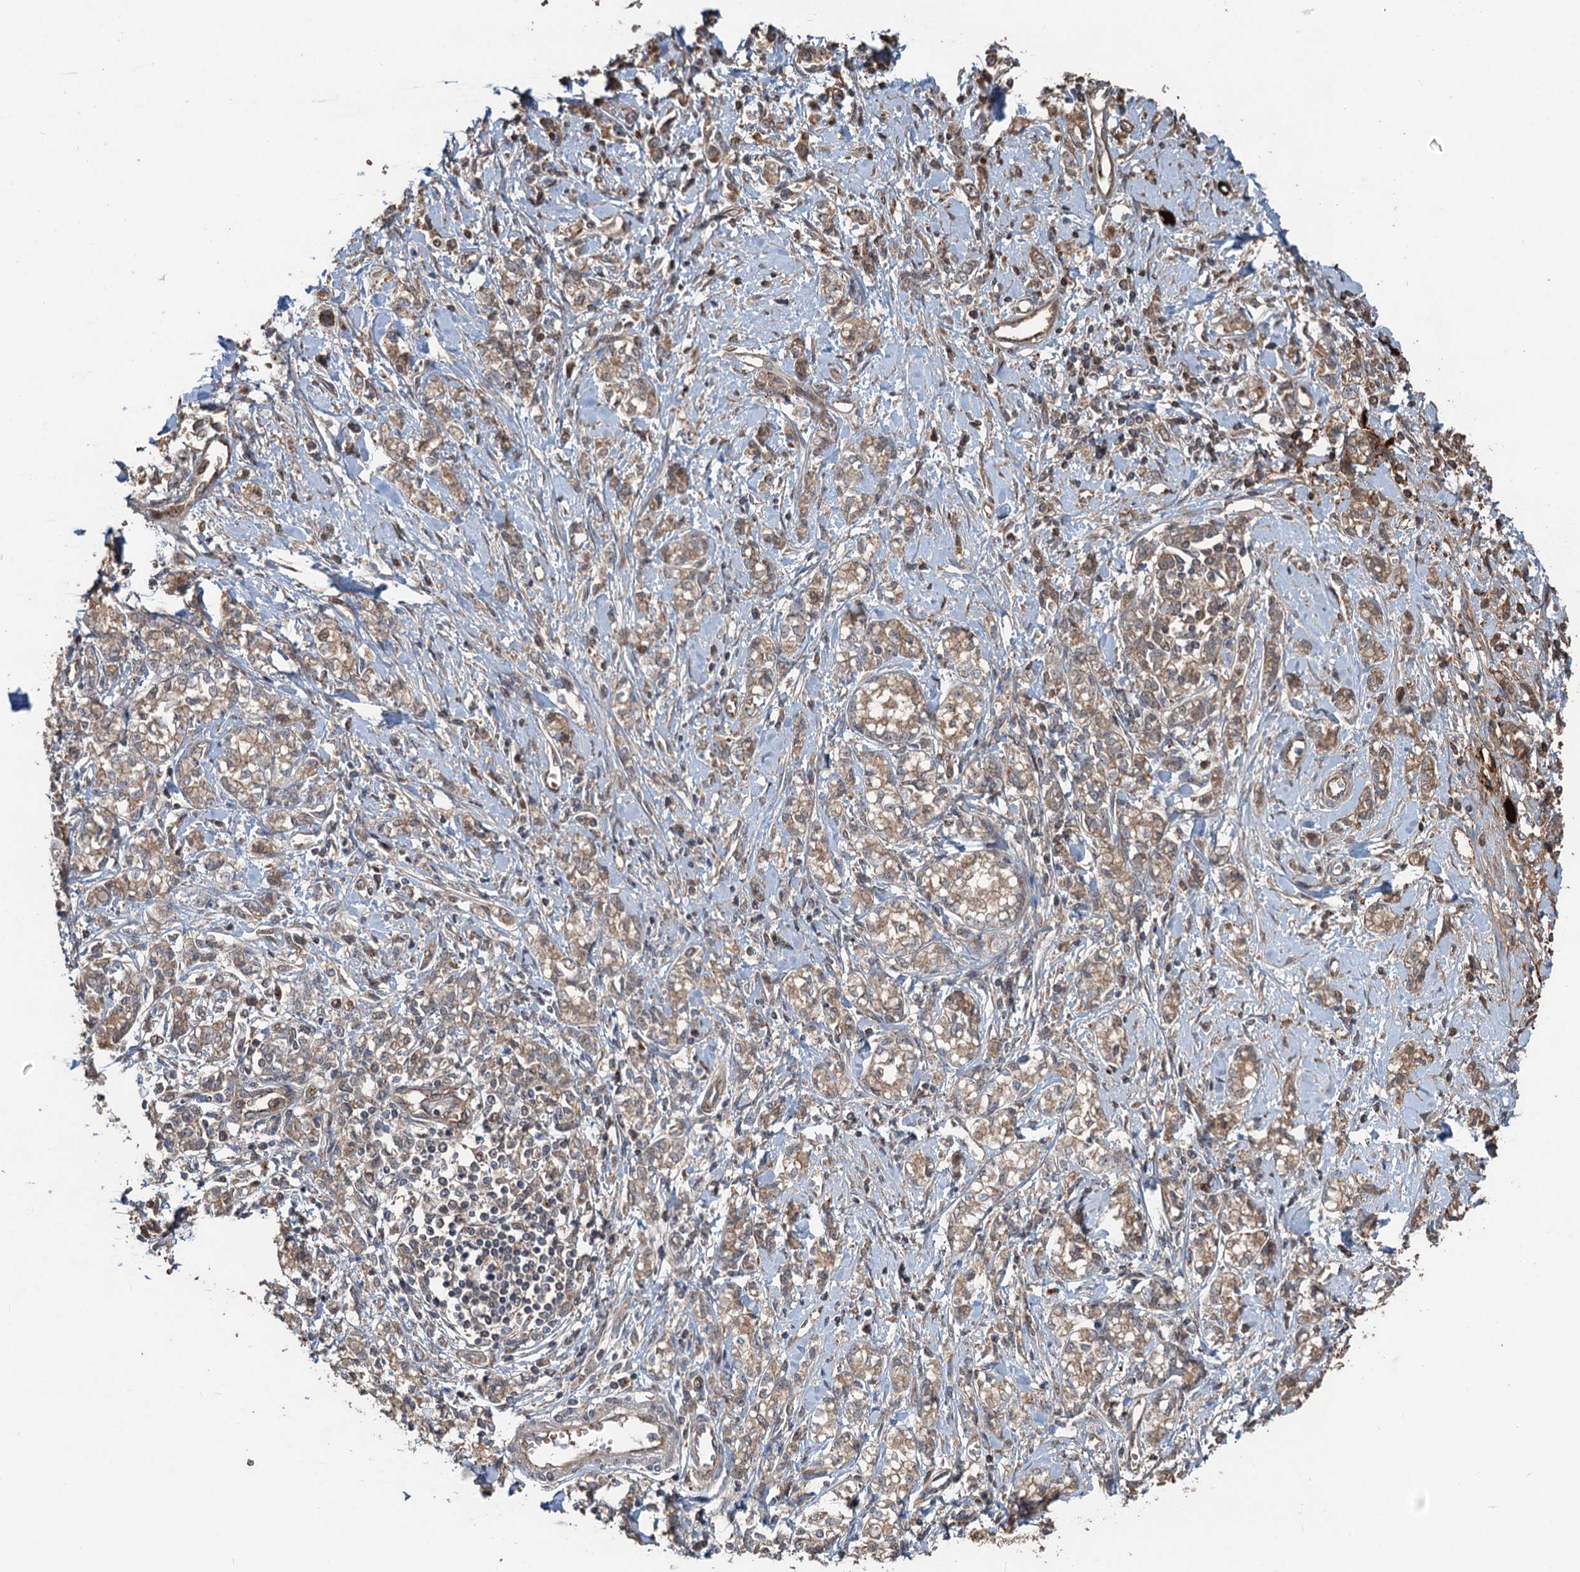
{"staining": {"intensity": "weak", "quantity": ">75%", "location": "cytoplasmic/membranous"}, "tissue": "stomach cancer", "cell_type": "Tumor cells", "image_type": "cancer", "snomed": [{"axis": "morphology", "description": "Adenocarcinoma, NOS"}, {"axis": "topography", "description": "Stomach"}], "caption": "This micrograph displays IHC staining of human adenocarcinoma (stomach), with low weak cytoplasmic/membranous staining in about >75% of tumor cells.", "gene": "DEXI", "patient": {"sex": "female", "age": 76}}